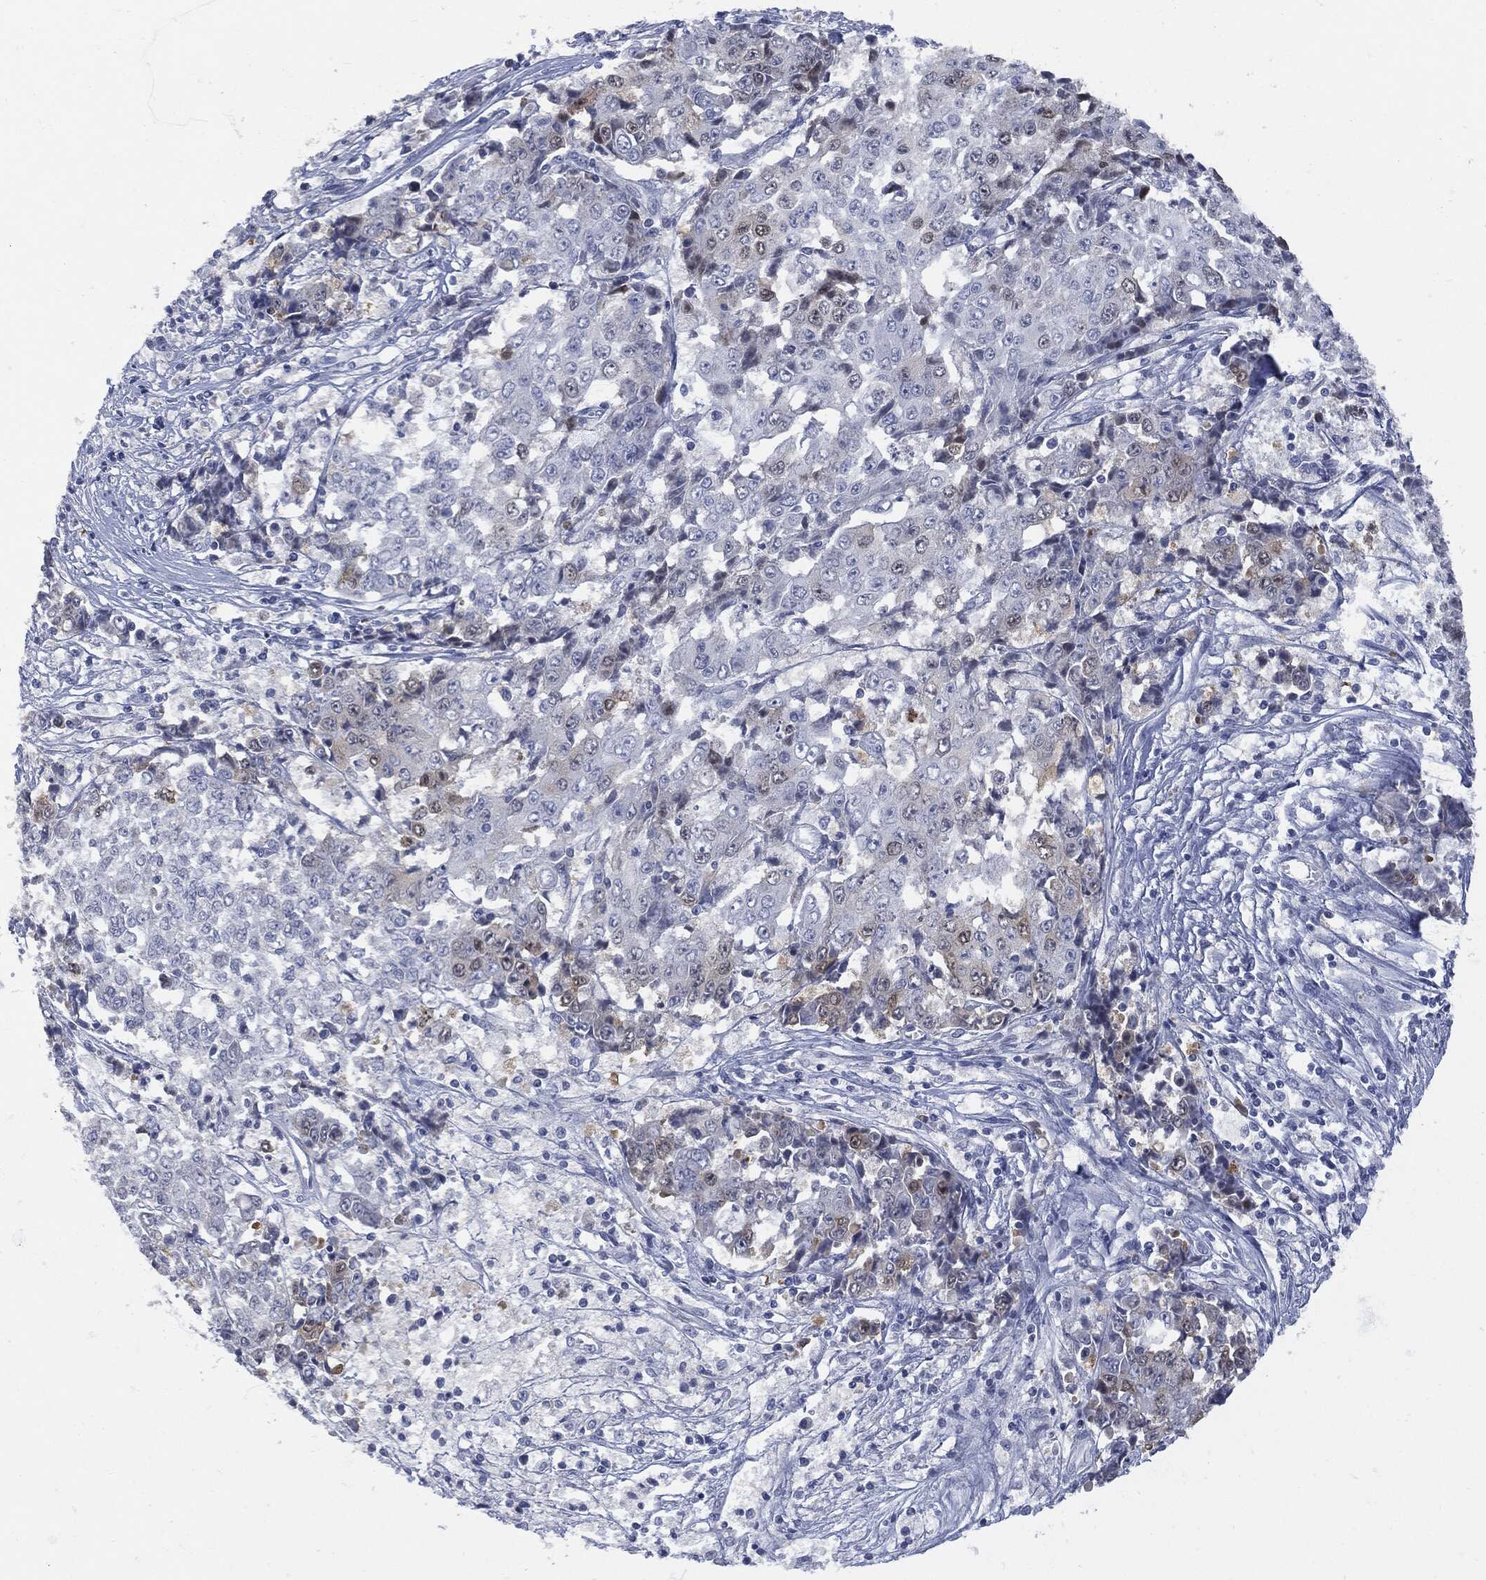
{"staining": {"intensity": "weak", "quantity": "<25%", "location": "cytoplasmic/membranous"}, "tissue": "ovarian cancer", "cell_type": "Tumor cells", "image_type": "cancer", "snomed": [{"axis": "morphology", "description": "Carcinoma, endometroid"}, {"axis": "topography", "description": "Ovary"}], "caption": "Tumor cells are negative for brown protein staining in ovarian endometroid carcinoma.", "gene": "UBE2C", "patient": {"sex": "female", "age": 42}}